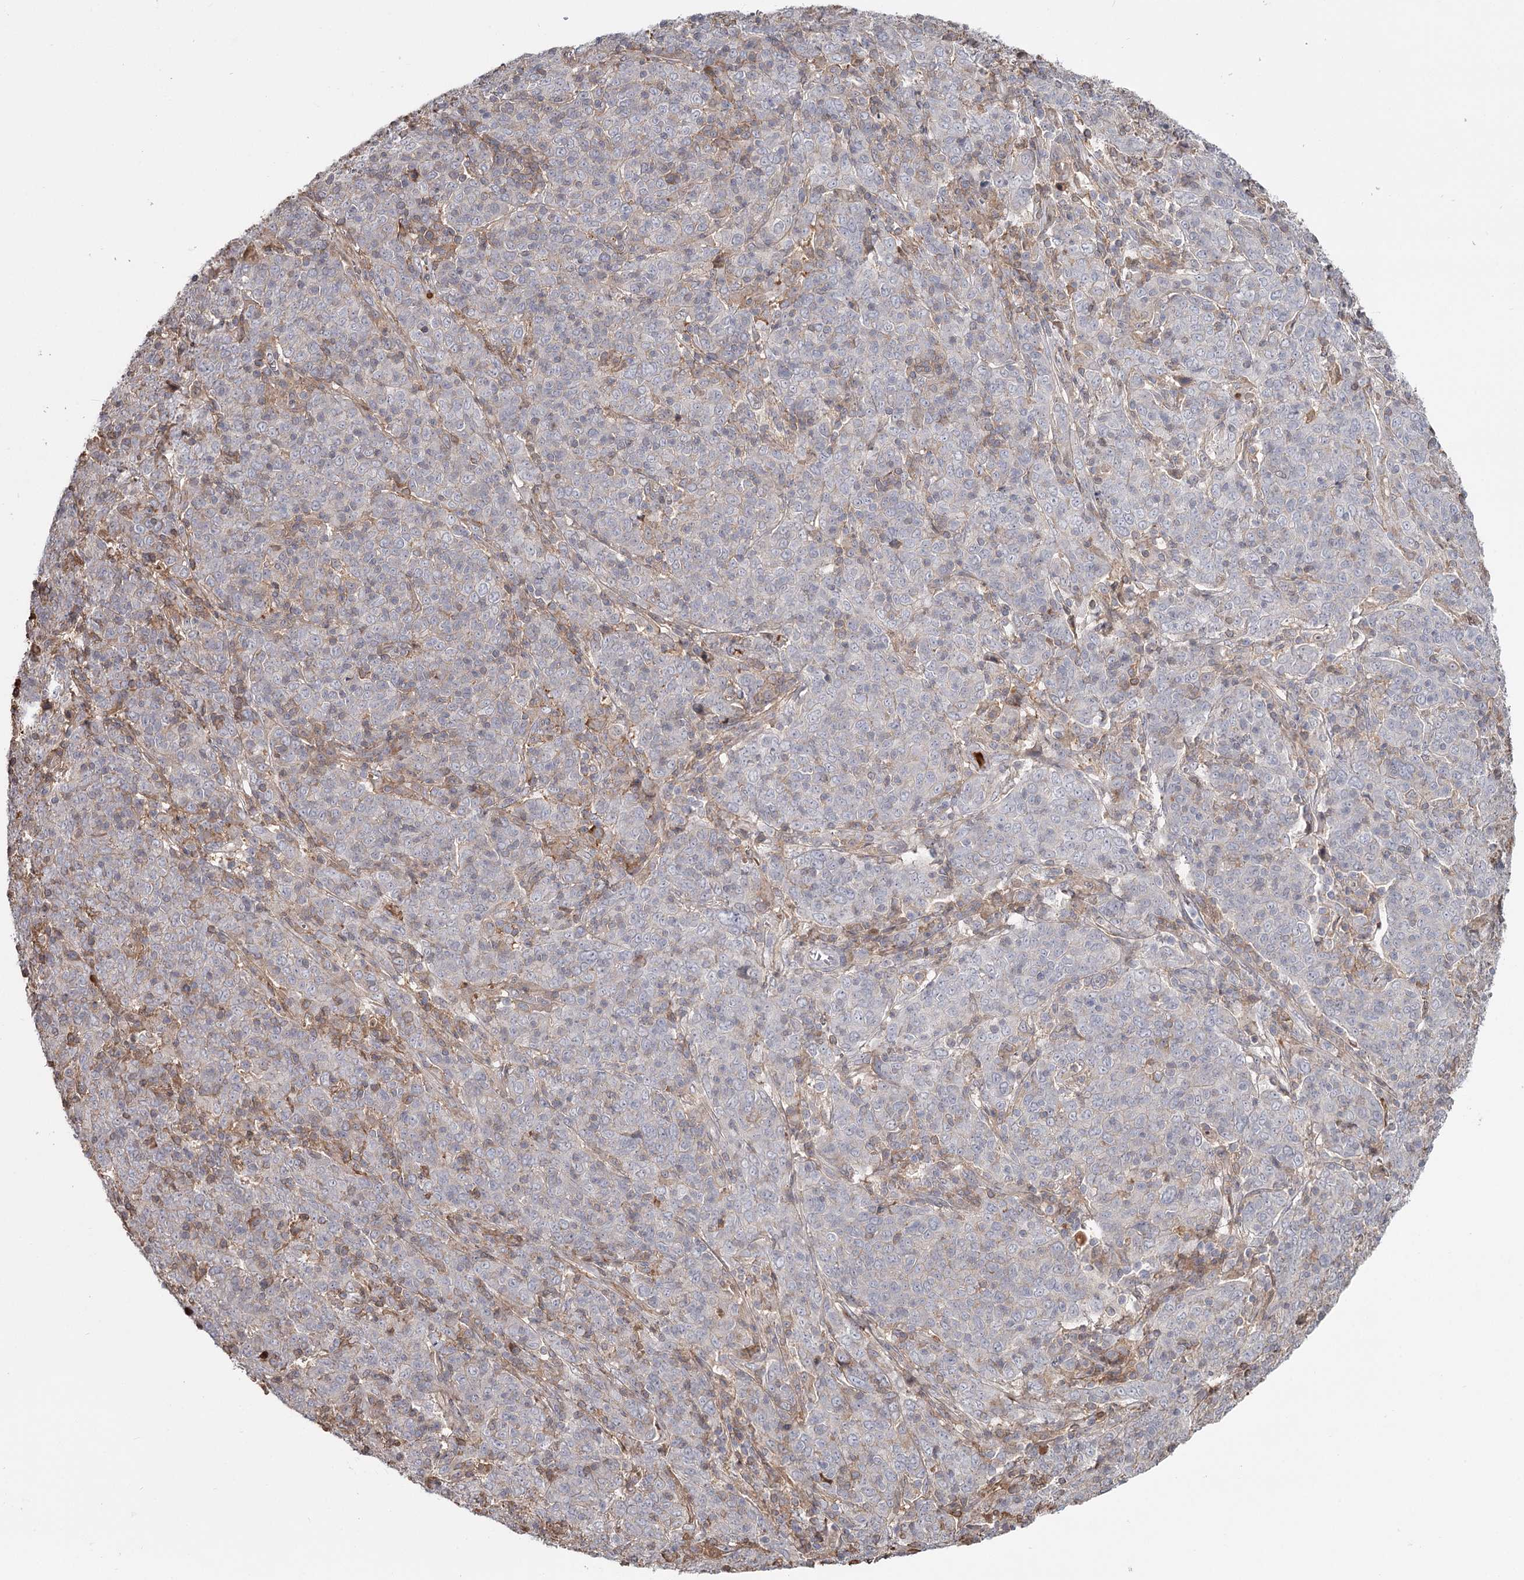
{"staining": {"intensity": "negative", "quantity": "none", "location": "none"}, "tissue": "cervical cancer", "cell_type": "Tumor cells", "image_type": "cancer", "snomed": [{"axis": "morphology", "description": "Squamous cell carcinoma, NOS"}, {"axis": "topography", "description": "Cervix"}], "caption": "Immunohistochemistry (IHC) photomicrograph of neoplastic tissue: human cervical cancer stained with DAB (3,3'-diaminobenzidine) shows no significant protein expression in tumor cells.", "gene": "DHRS9", "patient": {"sex": "female", "age": 67}}